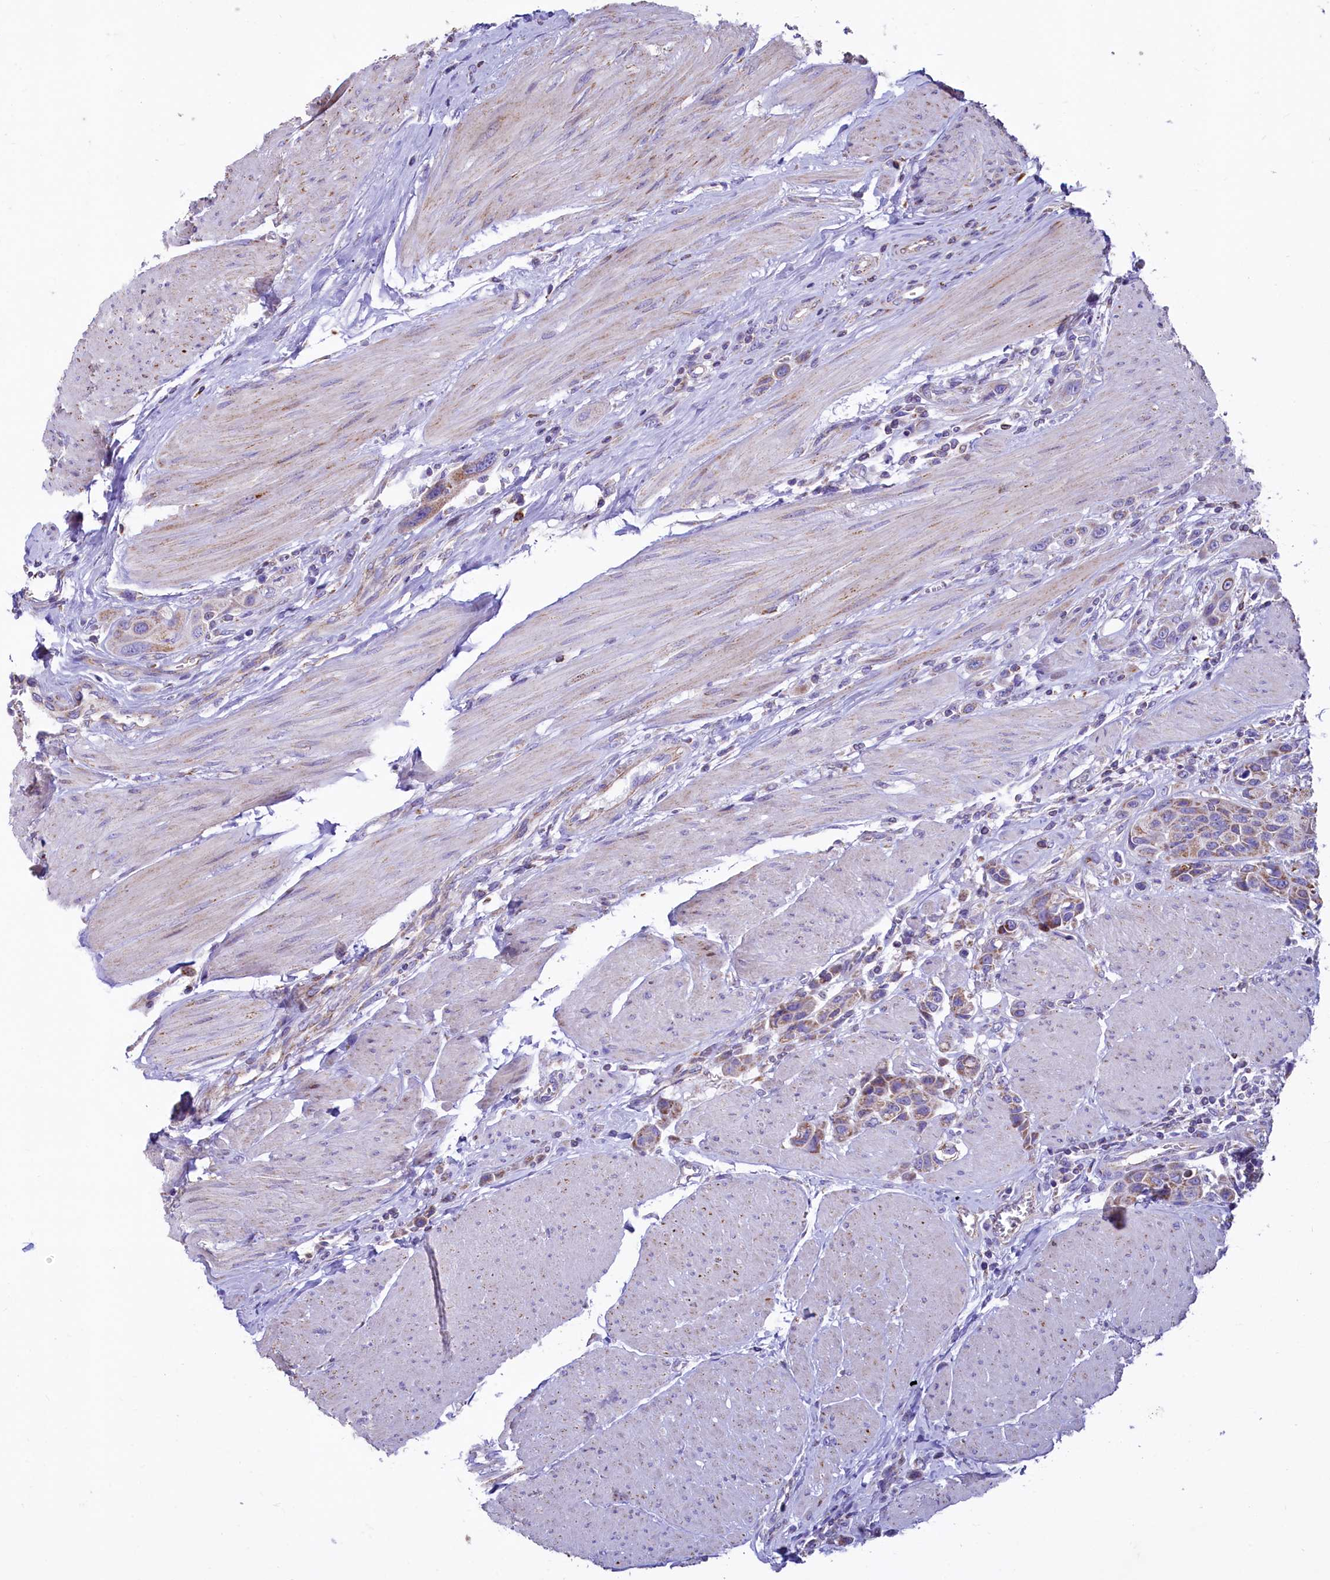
{"staining": {"intensity": "weak", "quantity": "25%-75%", "location": "cytoplasmic/membranous"}, "tissue": "urothelial cancer", "cell_type": "Tumor cells", "image_type": "cancer", "snomed": [{"axis": "morphology", "description": "Urothelial carcinoma, High grade"}, {"axis": "topography", "description": "Urinary bladder"}], "caption": "IHC histopathology image of human urothelial cancer stained for a protein (brown), which reveals low levels of weak cytoplasmic/membranous expression in about 25%-75% of tumor cells.", "gene": "VWCE", "patient": {"sex": "male", "age": 50}}